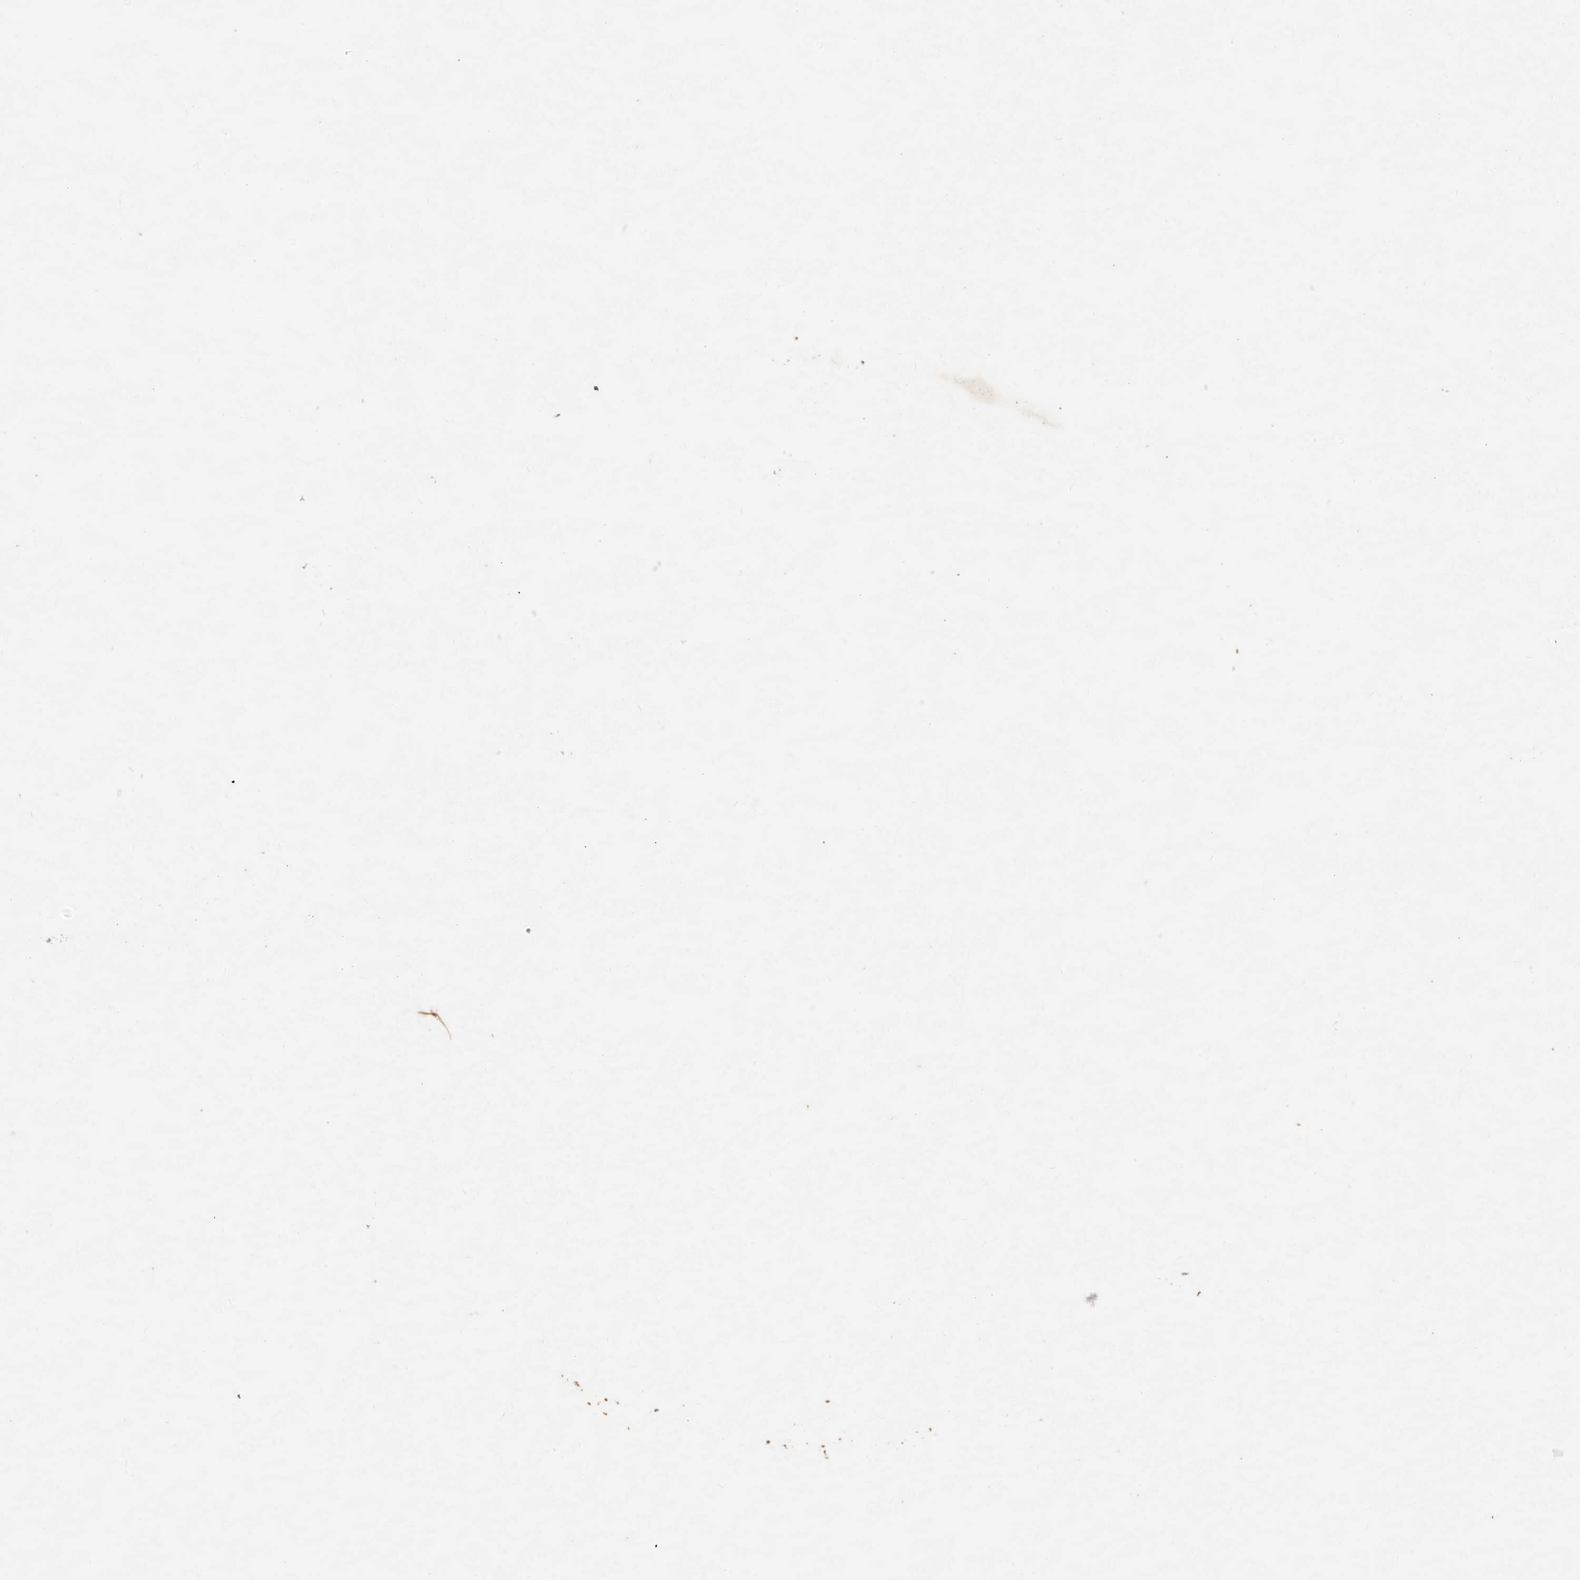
{"staining": {"intensity": "strong", "quantity": ">75%", "location": "cytoplasmic/membranous"}, "tissue": "skin", "cell_type": "Fibroblasts", "image_type": "normal", "snomed": [{"axis": "morphology", "description": "Normal tissue, NOS"}, {"axis": "morphology", "description": "Malignant melanoma, Metastatic site"}, {"axis": "topography", "description": "Skin"}], "caption": "Strong cytoplasmic/membranous staining is appreciated in about >75% of fibroblasts in benign skin.", "gene": "RNF207", "patient": {"sex": "male", "age": 41}}